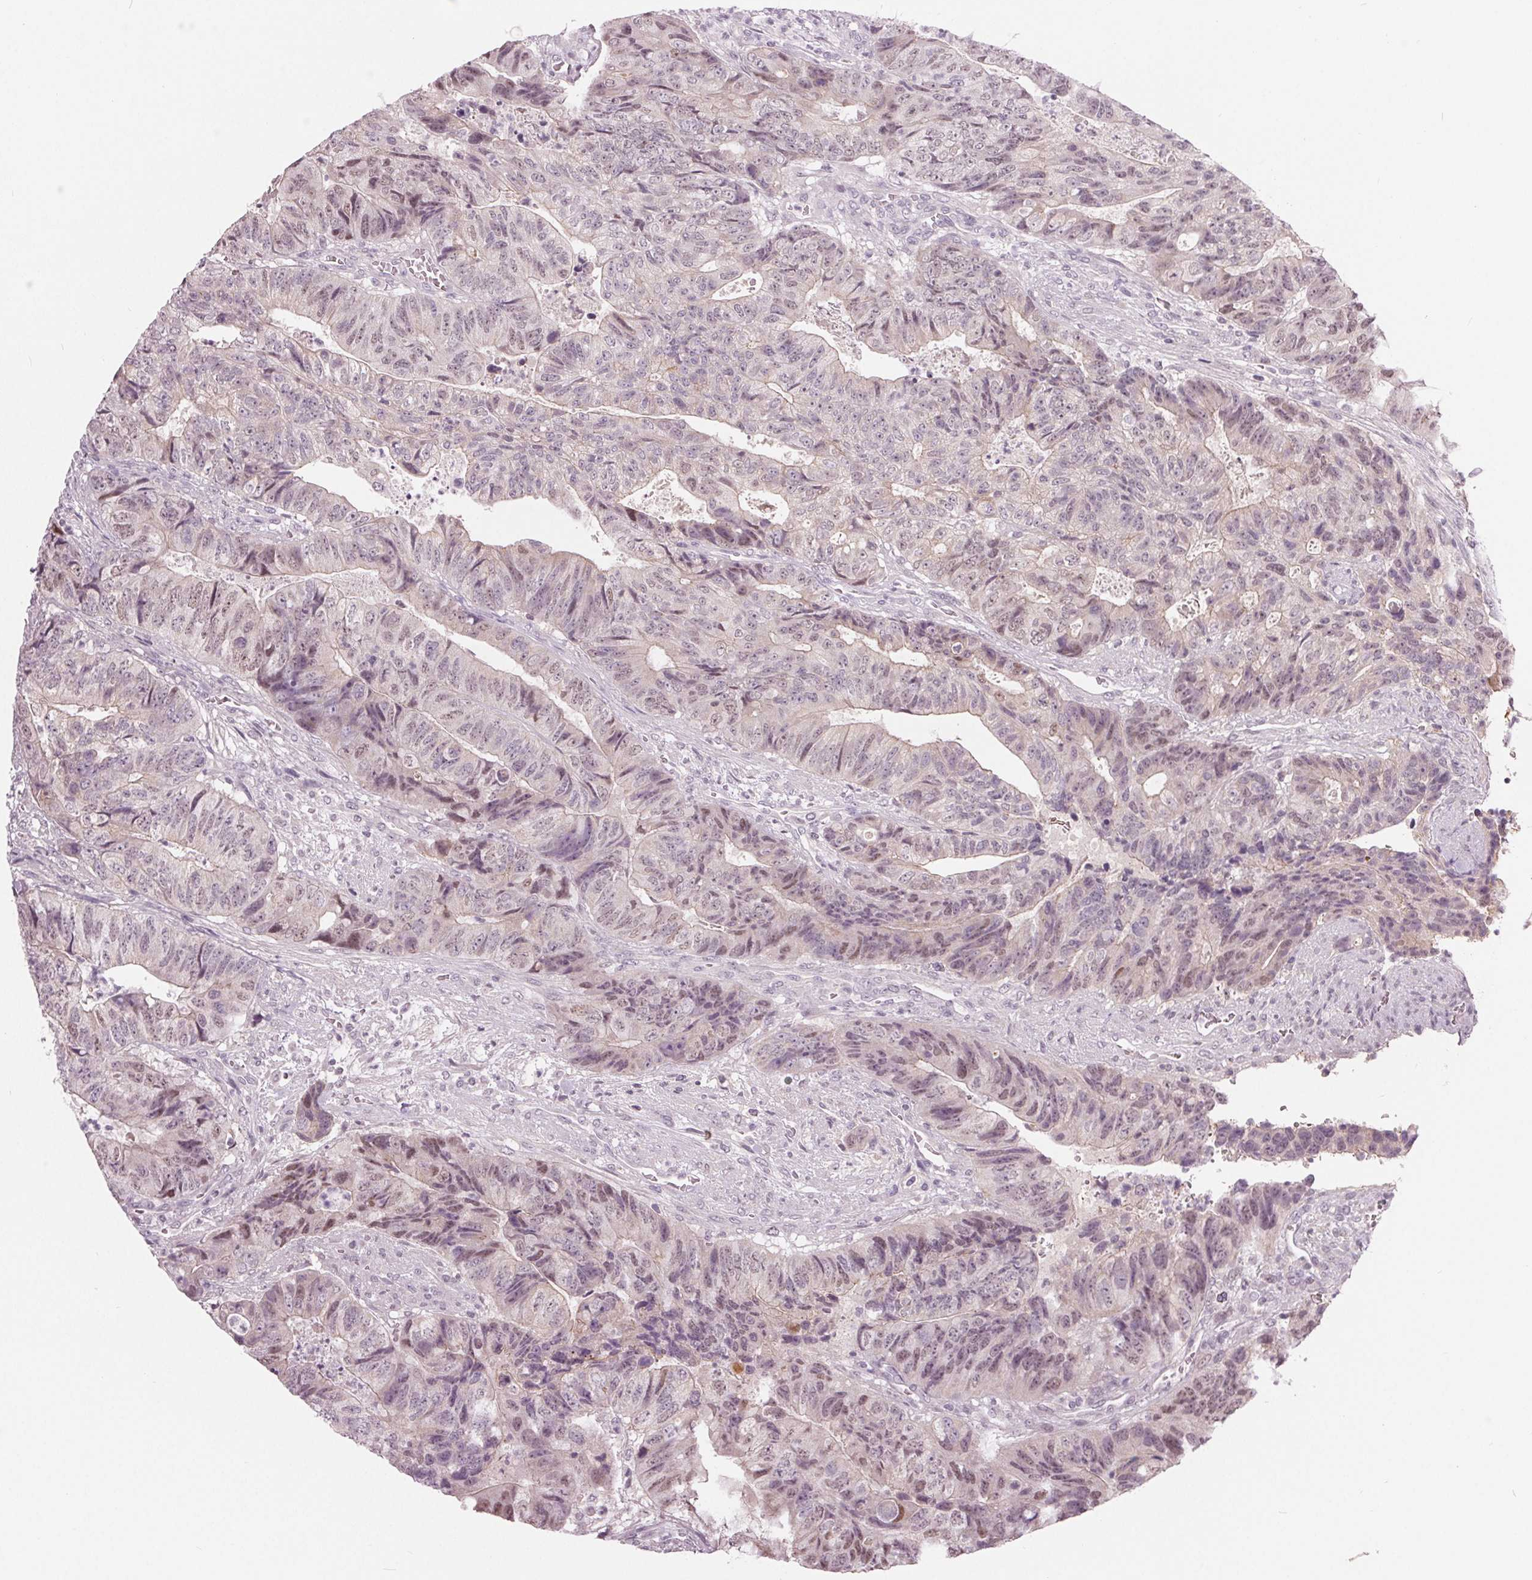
{"staining": {"intensity": "moderate", "quantity": "<25%", "location": "nuclear"}, "tissue": "colorectal cancer", "cell_type": "Tumor cells", "image_type": "cancer", "snomed": [{"axis": "morphology", "description": "Normal tissue, NOS"}, {"axis": "morphology", "description": "Adenocarcinoma, NOS"}, {"axis": "topography", "description": "Colon"}], "caption": "Protein analysis of colorectal cancer (adenocarcinoma) tissue demonstrates moderate nuclear staining in about <25% of tumor cells. Using DAB (brown) and hematoxylin (blue) stains, captured at high magnification using brightfield microscopy.", "gene": "ZNF605", "patient": {"sex": "female", "age": 48}}